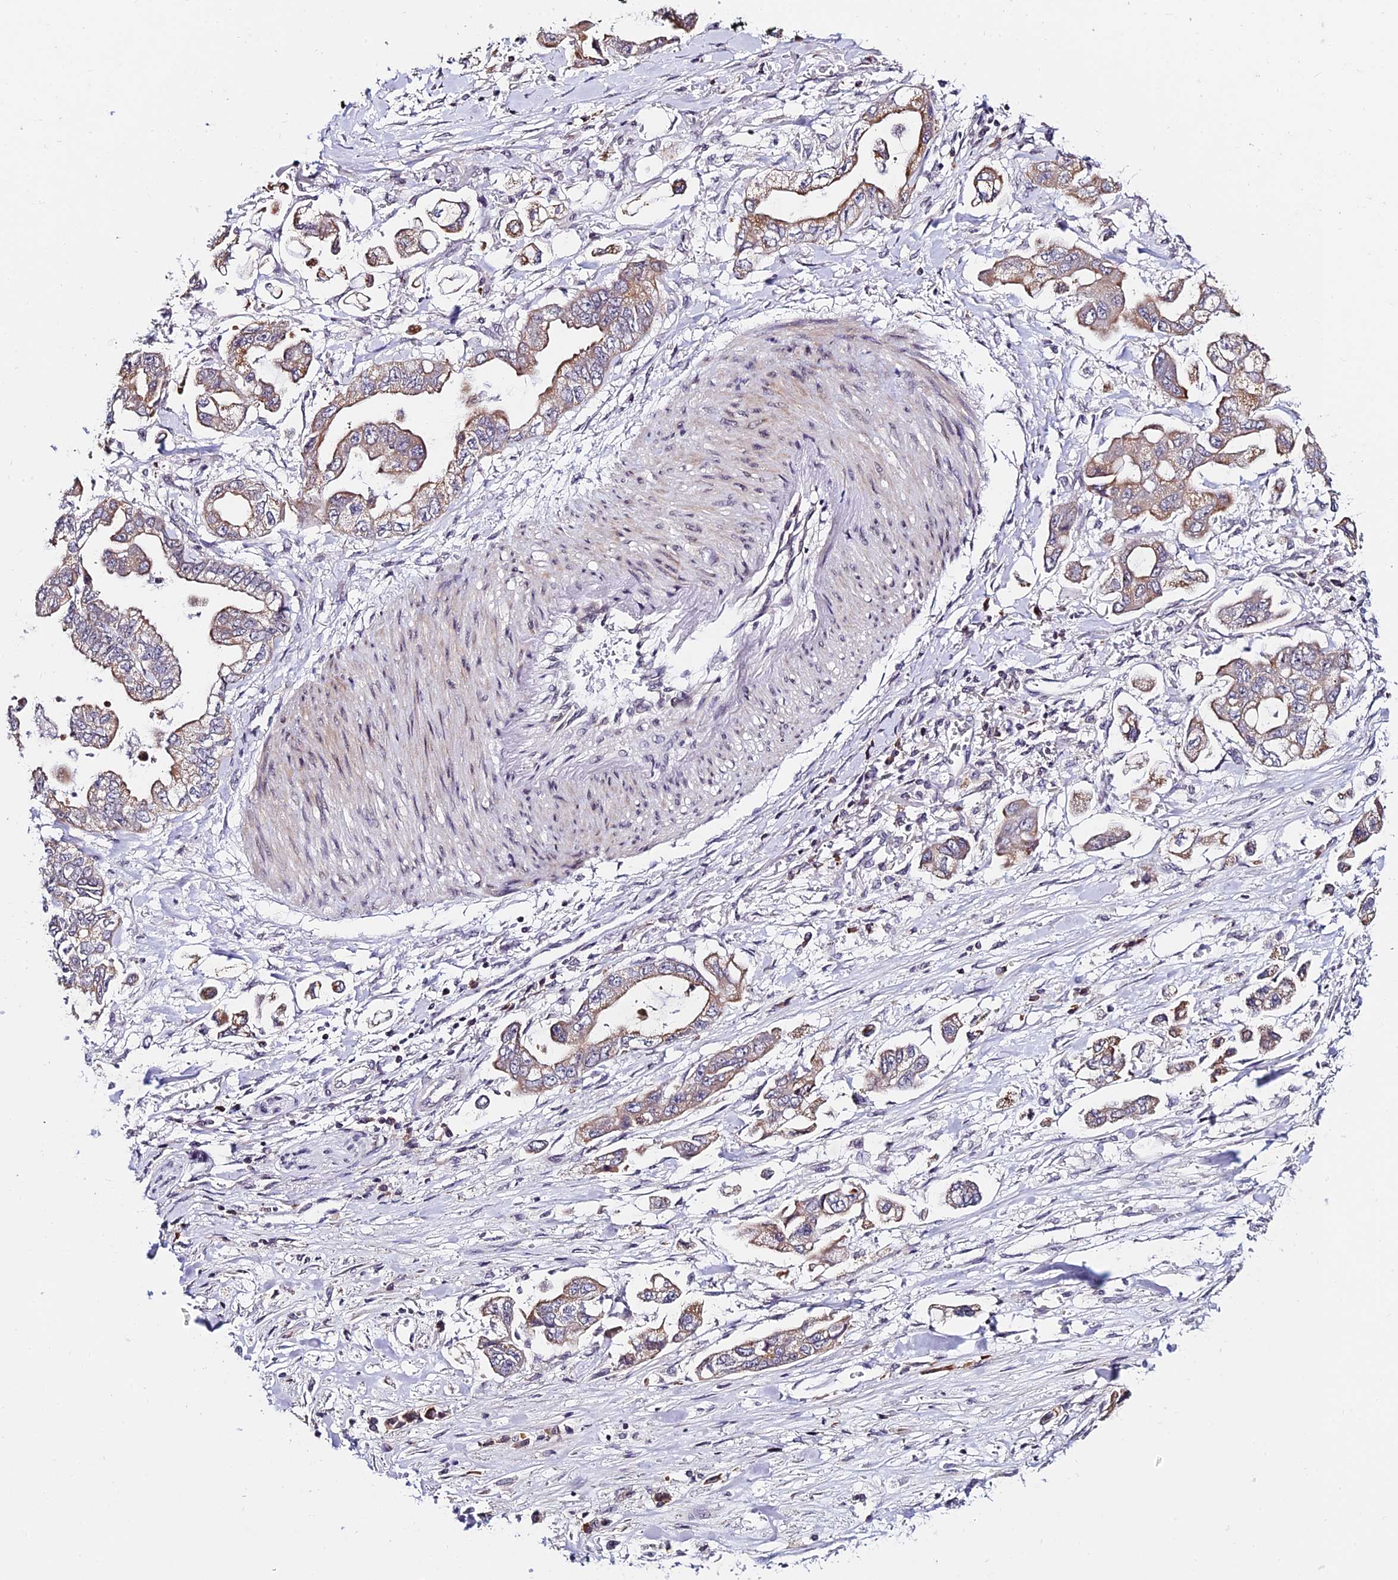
{"staining": {"intensity": "moderate", "quantity": "25%-75%", "location": "cytoplasmic/membranous"}, "tissue": "stomach cancer", "cell_type": "Tumor cells", "image_type": "cancer", "snomed": [{"axis": "morphology", "description": "Adenocarcinoma, NOS"}, {"axis": "topography", "description": "Stomach"}], "caption": "A photomicrograph of adenocarcinoma (stomach) stained for a protein reveals moderate cytoplasmic/membranous brown staining in tumor cells. (Stains: DAB in brown, nuclei in blue, Microscopy: brightfield microscopy at high magnification).", "gene": "CDNF", "patient": {"sex": "male", "age": 62}}